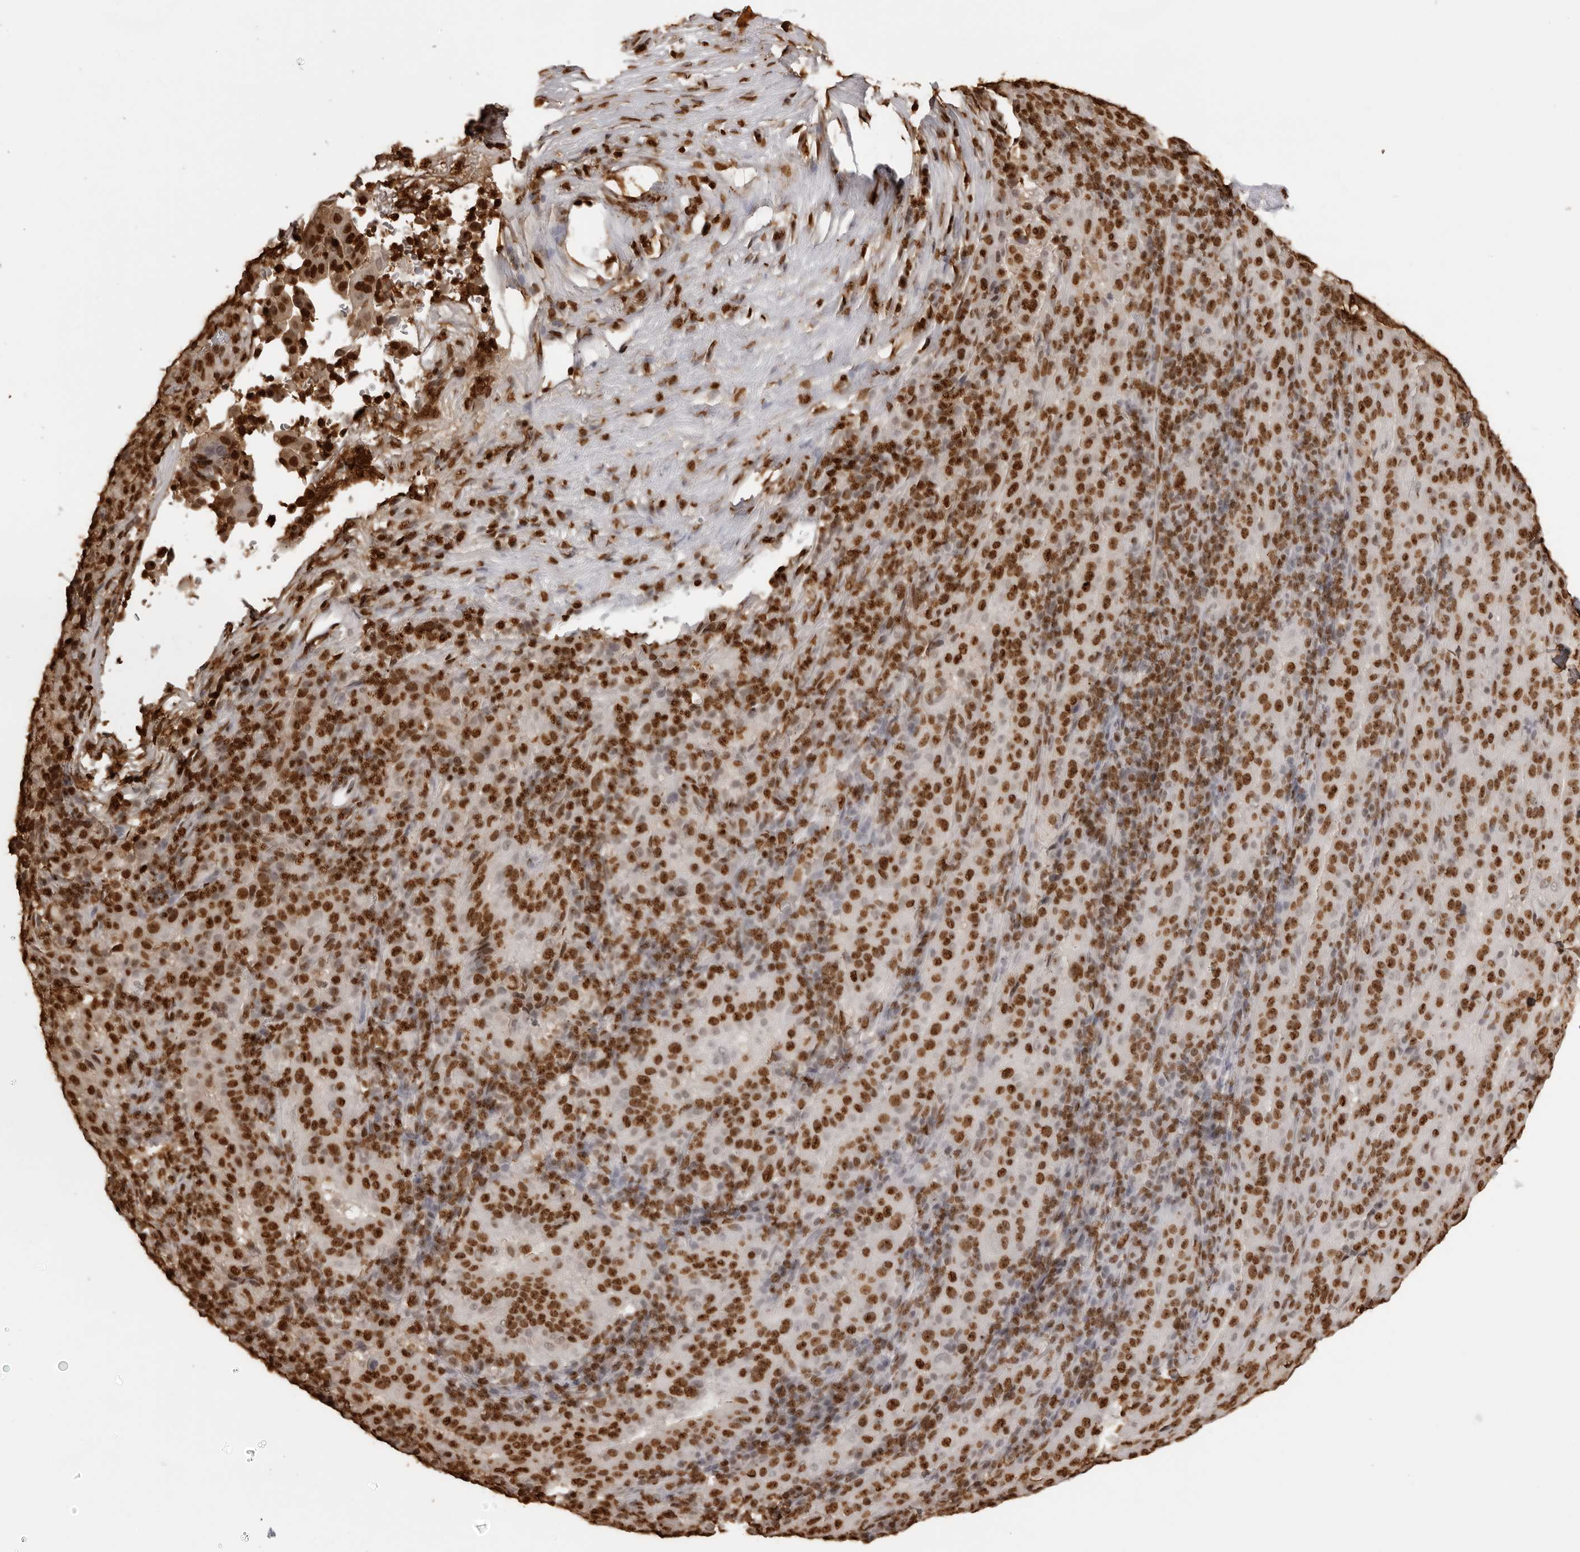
{"staining": {"intensity": "strong", "quantity": ">75%", "location": "nuclear"}, "tissue": "pancreatic cancer", "cell_type": "Tumor cells", "image_type": "cancer", "snomed": [{"axis": "morphology", "description": "Adenocarcinoma, NOS"}, {"axis": "topography", "description": "Pancreas"}], "caption": "DAB (3,3'-diaminobenzidine) immunohistochemical staining of pancreatic cancer (adenocarcinoma) reveals strong nuclear protein expression in approximately >75% of tumor cells.", "gene": "ZFP91", "patient": {"sex": "male", "age": 63}}